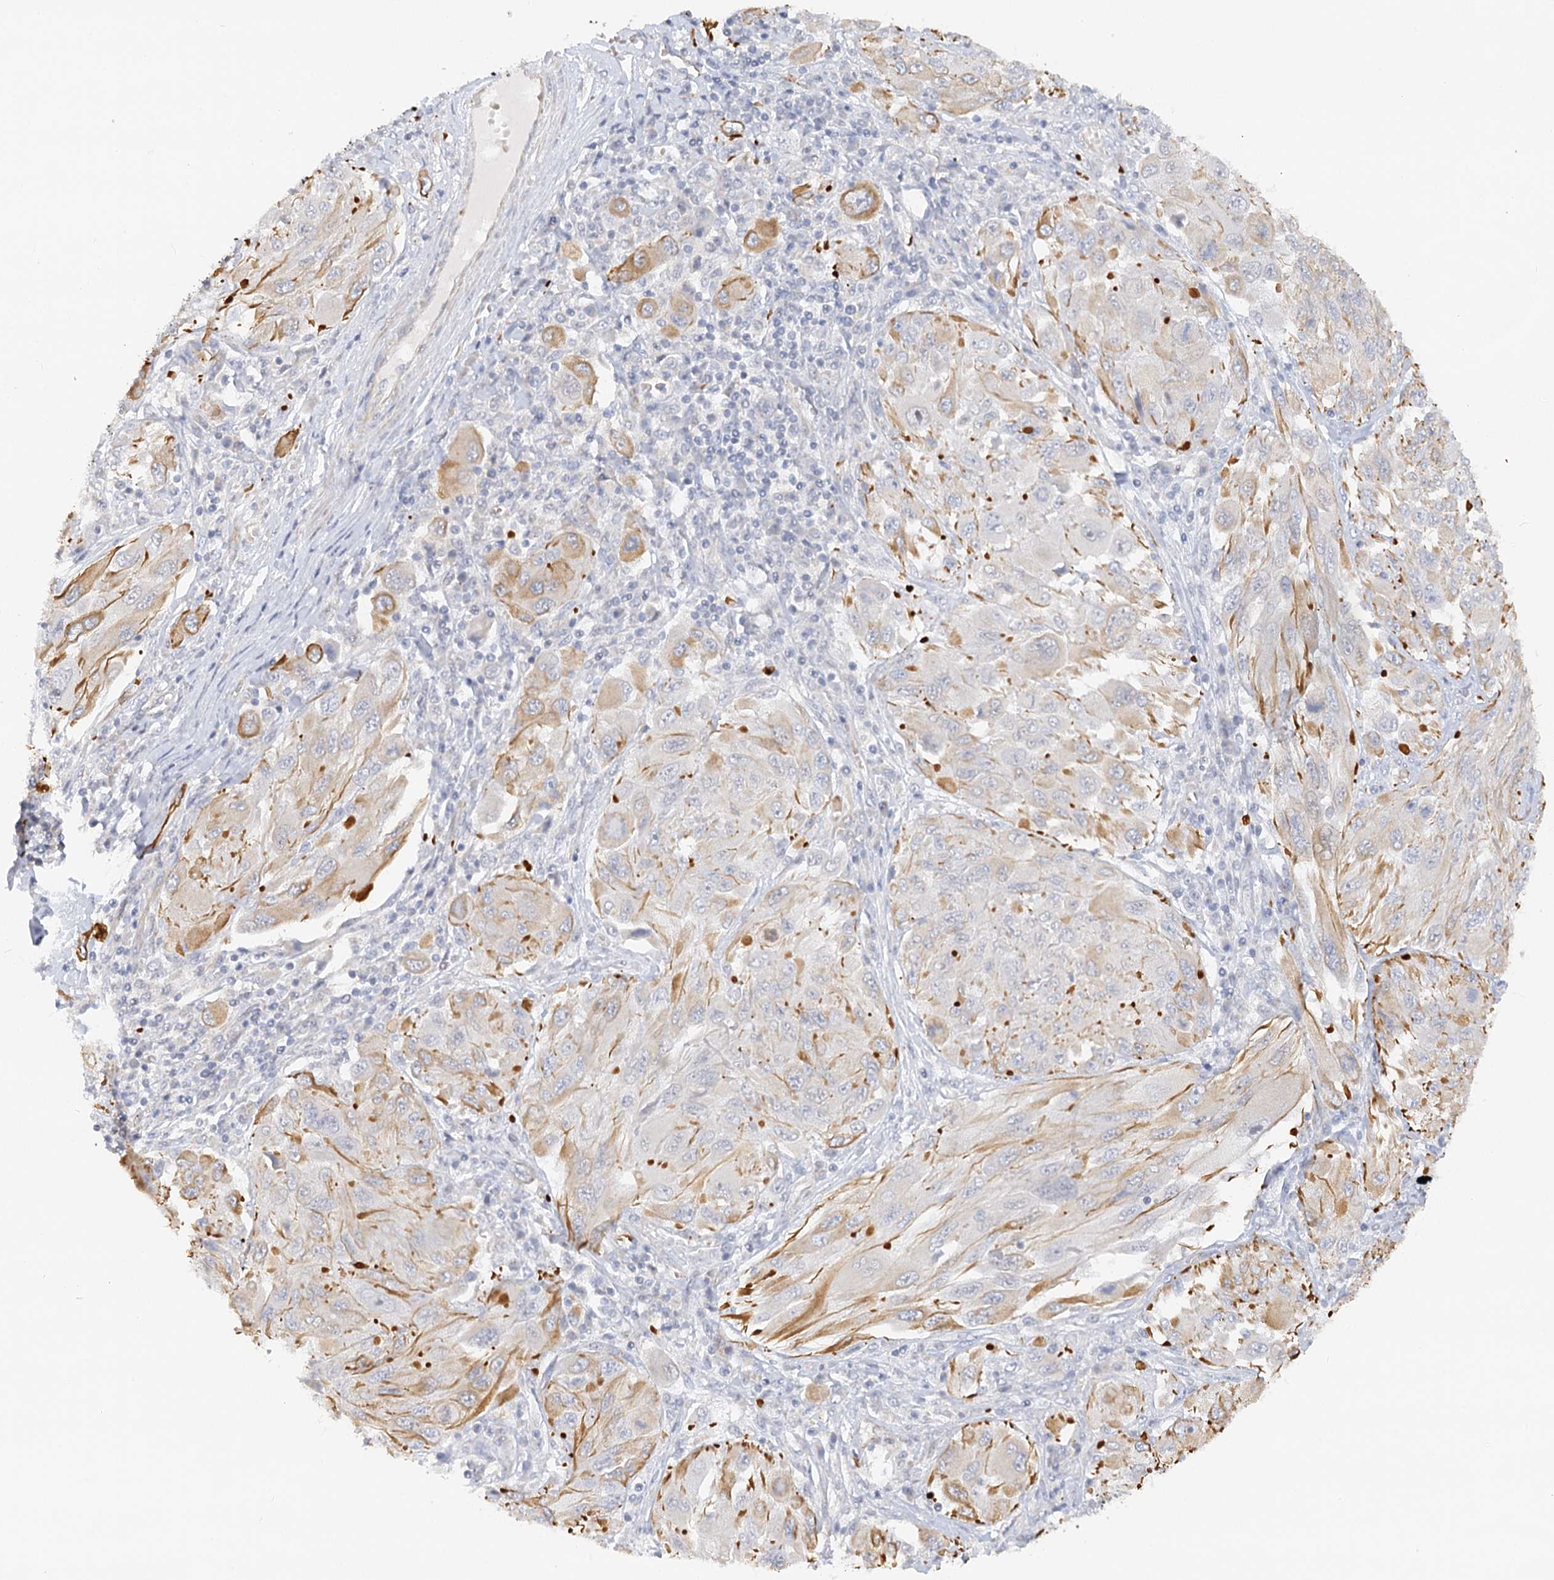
{"staining": {"intensity": "moderate", "quantity": "25%-75%", "location": "cytoplasmic/membranous"}, "tissue": "melanoma", "cell_type": "Tumor cells", "image_type": "cancer", "snomed": [{"axis": "morphology", "description": "Malignant melanoma, NOS"}, {"axis": "topography", "description": "Skin"}], "caption": "The histopathology image shows immunohistochemical staining of melanoma. There is moderate cytoplasmic/membranous positivity is appreciated in about 25%-75% of tumor cells. (DAB IHC with brightfield microscopy, high magnification).", "gene": "NELL2", "patient": {"sex": "female", "age": 91}}